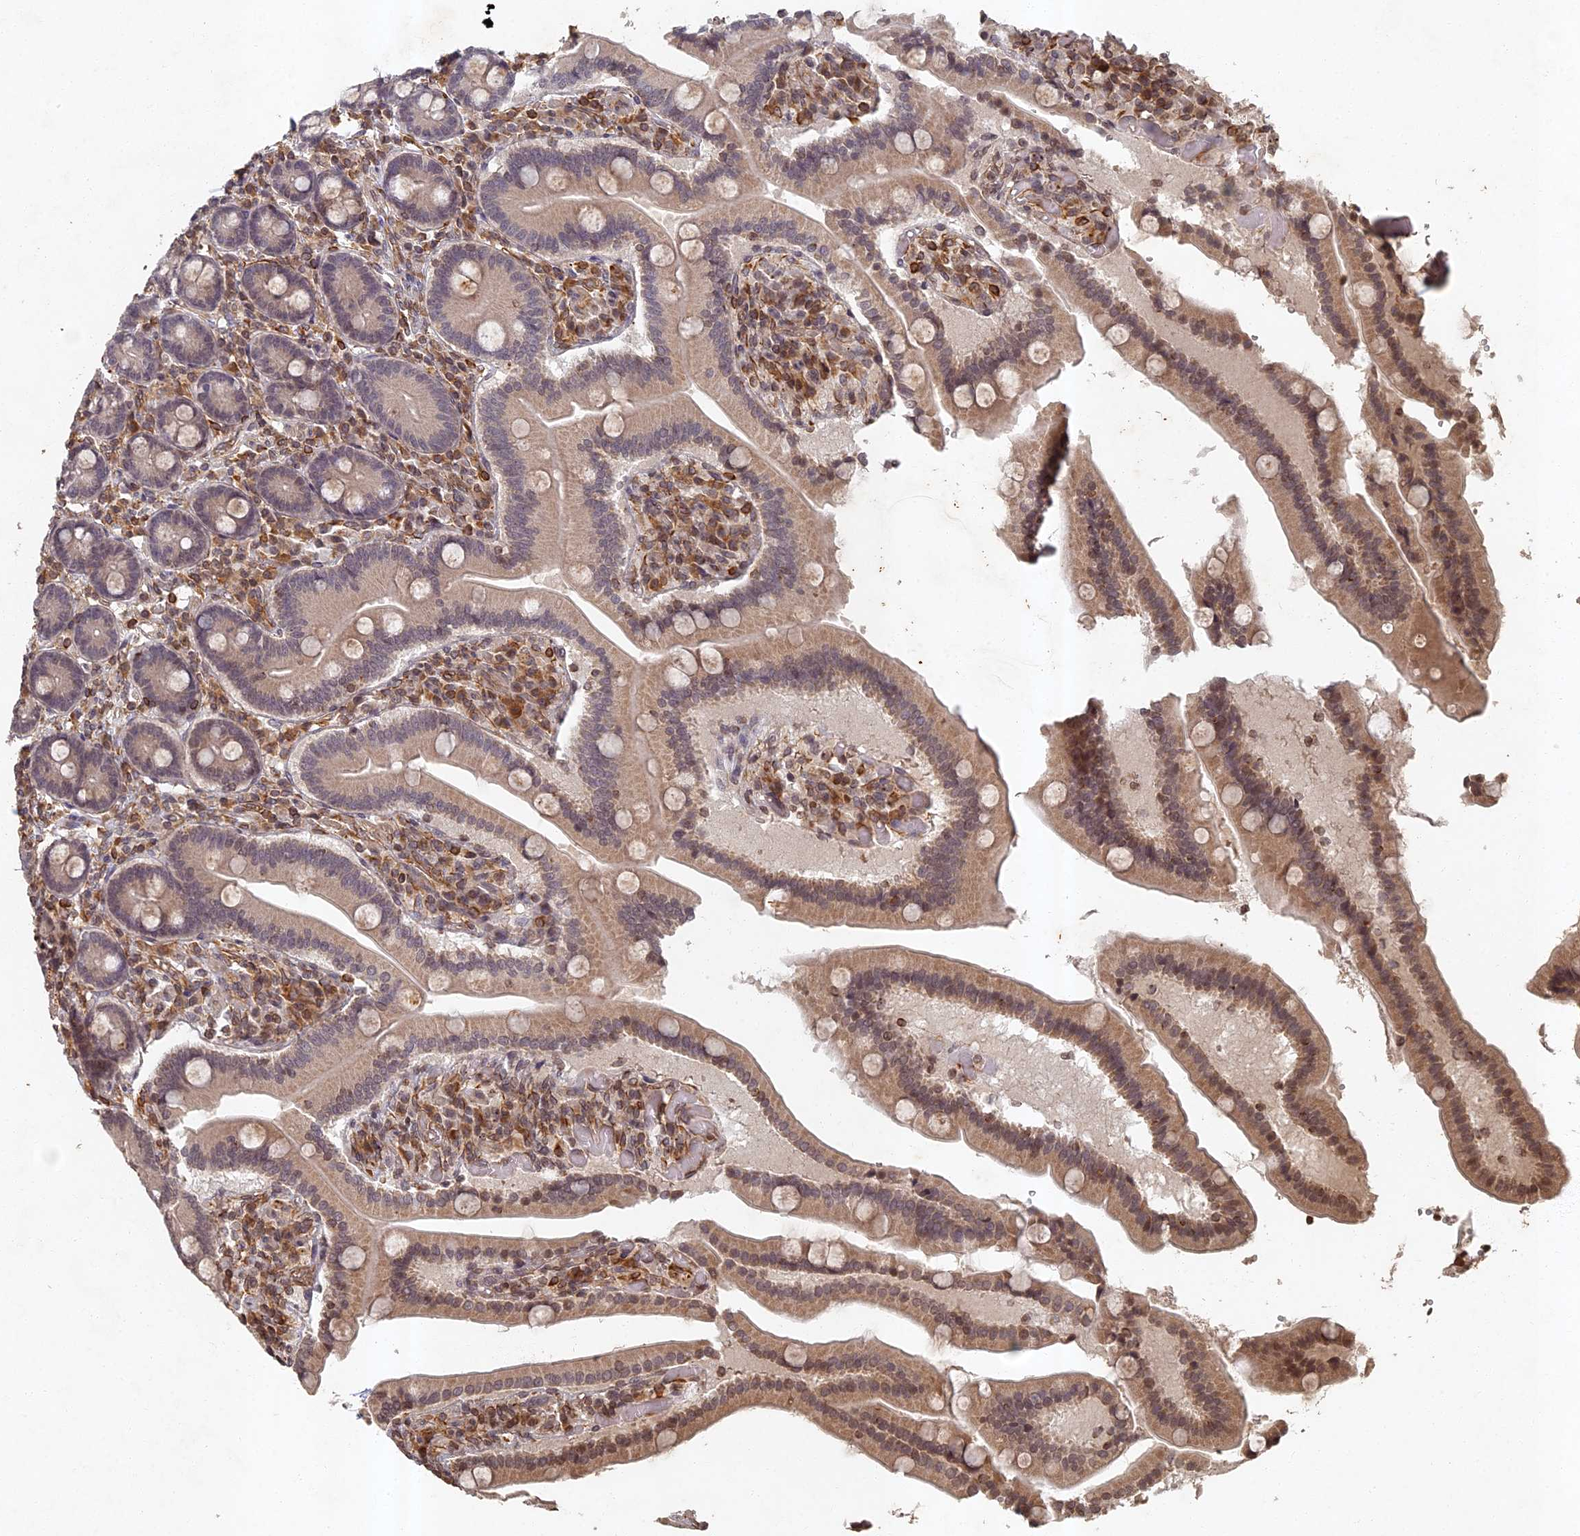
{"staining": {"intensity": "moderate", "quantity": ">75%", "location": "cytoplasmic/membranous,nuclear"}, "tissue": "duodenum", "cell_type": "Glandular cells", "image_type": "normal", "snomed": [{"axis": "morphology", "description": "Normal tissue, NOS"}, {"axis": "topography", "description": "Duodenum"}], "caption": "This histopathology image exhibits IHC staining of unremarkable duodenum, with medium moderate cytoplasmic/membranous,nuclear expression in approximately >75% of glandular cells.", "gene": "ABCB10", "patient": {"sex": "female", "age": 62}}